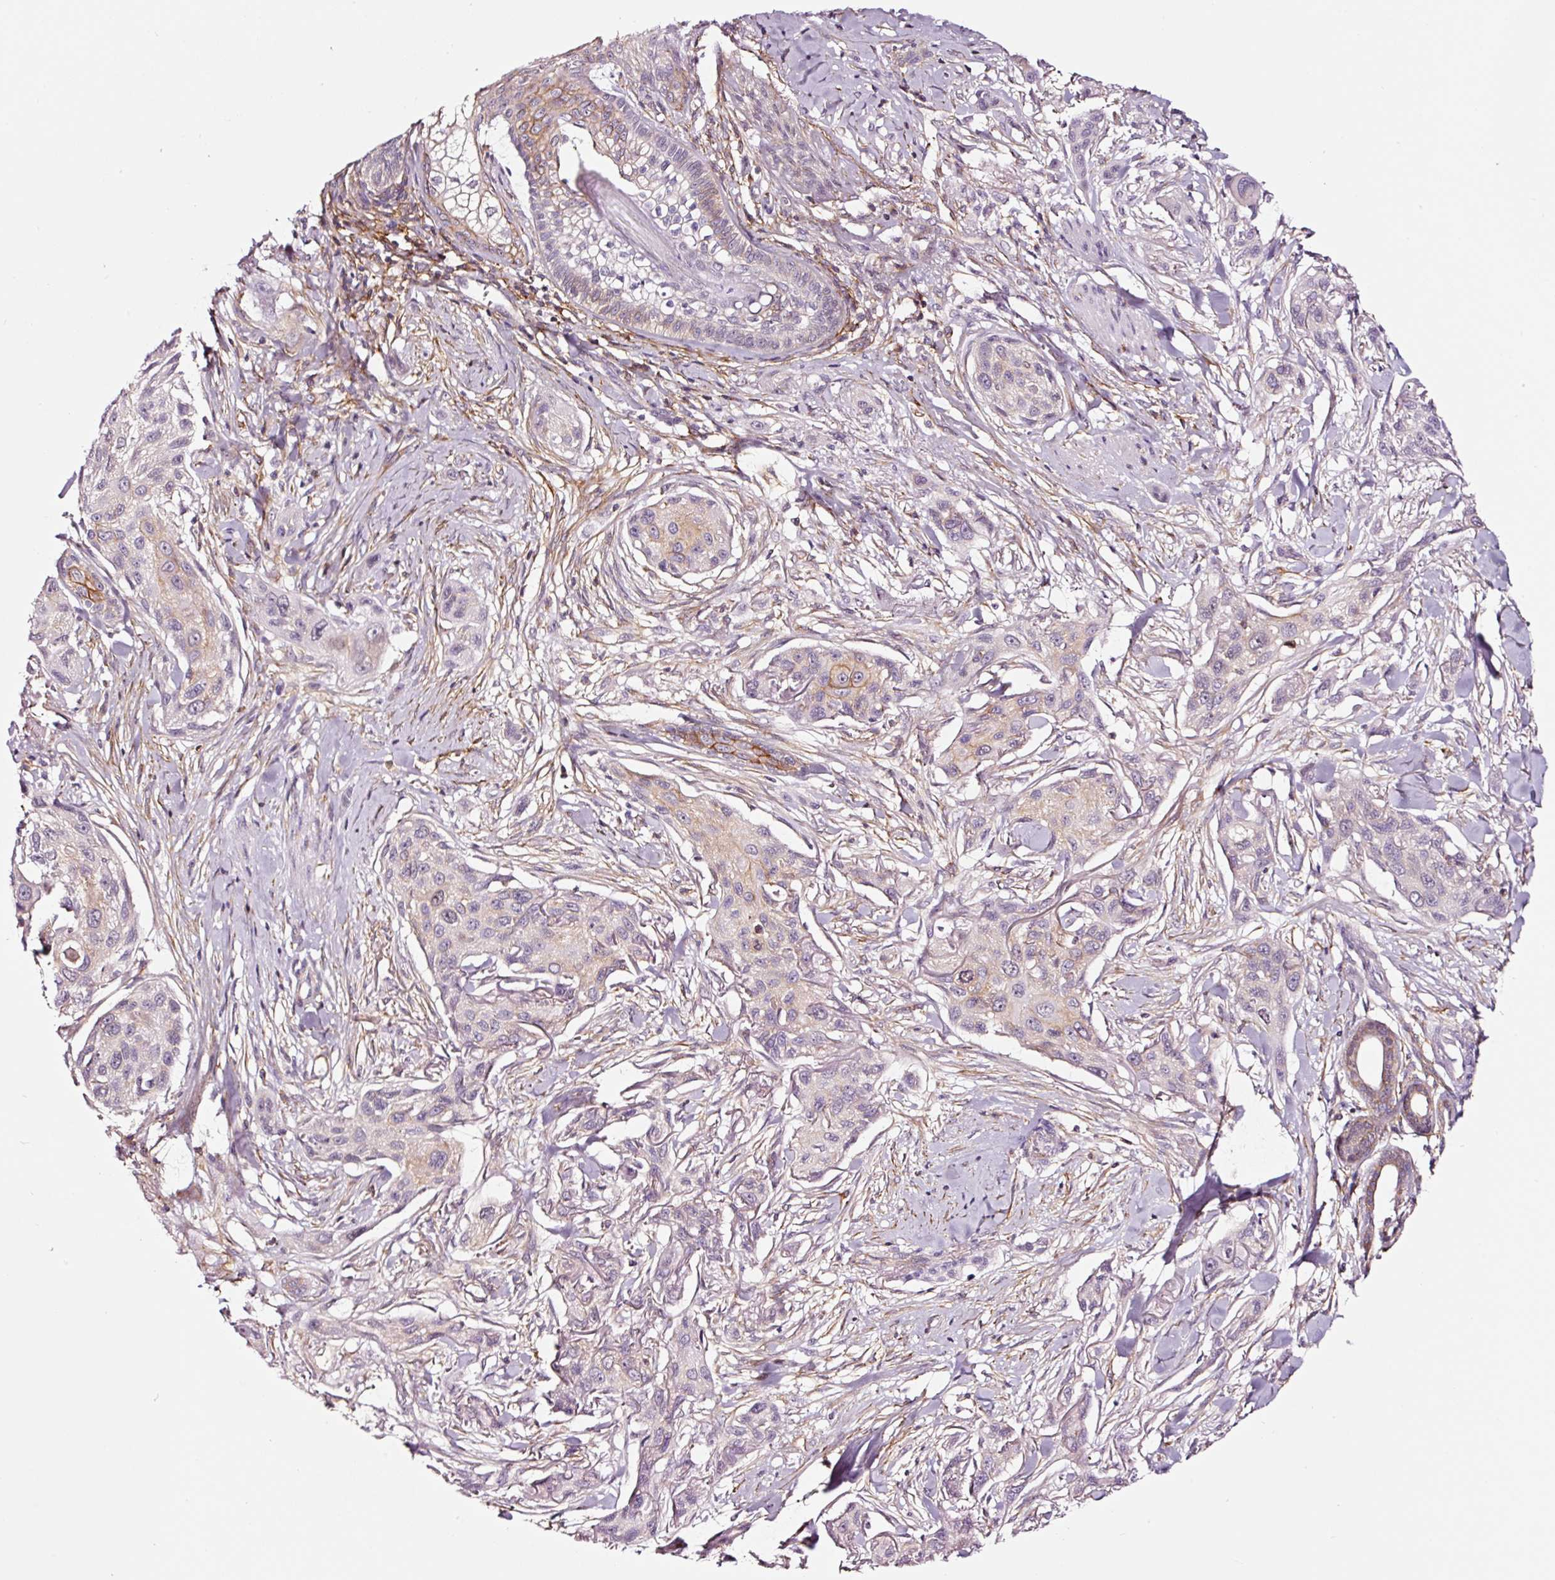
{"staining": {"intensity": "moderate", "quantity": "<25%", "location": "cytoplasmic/membranous"}, "tissue": "skin cancer", "cell_type": "Tumor cells", "image_type": "cancer", "snomed": [{"axis": "morphology", "description": "Squamous cell carcinoma, NOS"}, {"axis": "topography", "description": "Skin"}], "caption": "IHC (DAB (3,3'-diaminobenzidine)) staining of skin squamous cell carcinoma demonstrates moderate cytoplasmic/membranous protein staining in about <25% of tumor cells. (IHC, brightfield microscopy, high magnification).", "gene": "ADD3", "patient": {"sex": "male", "age": 63}}